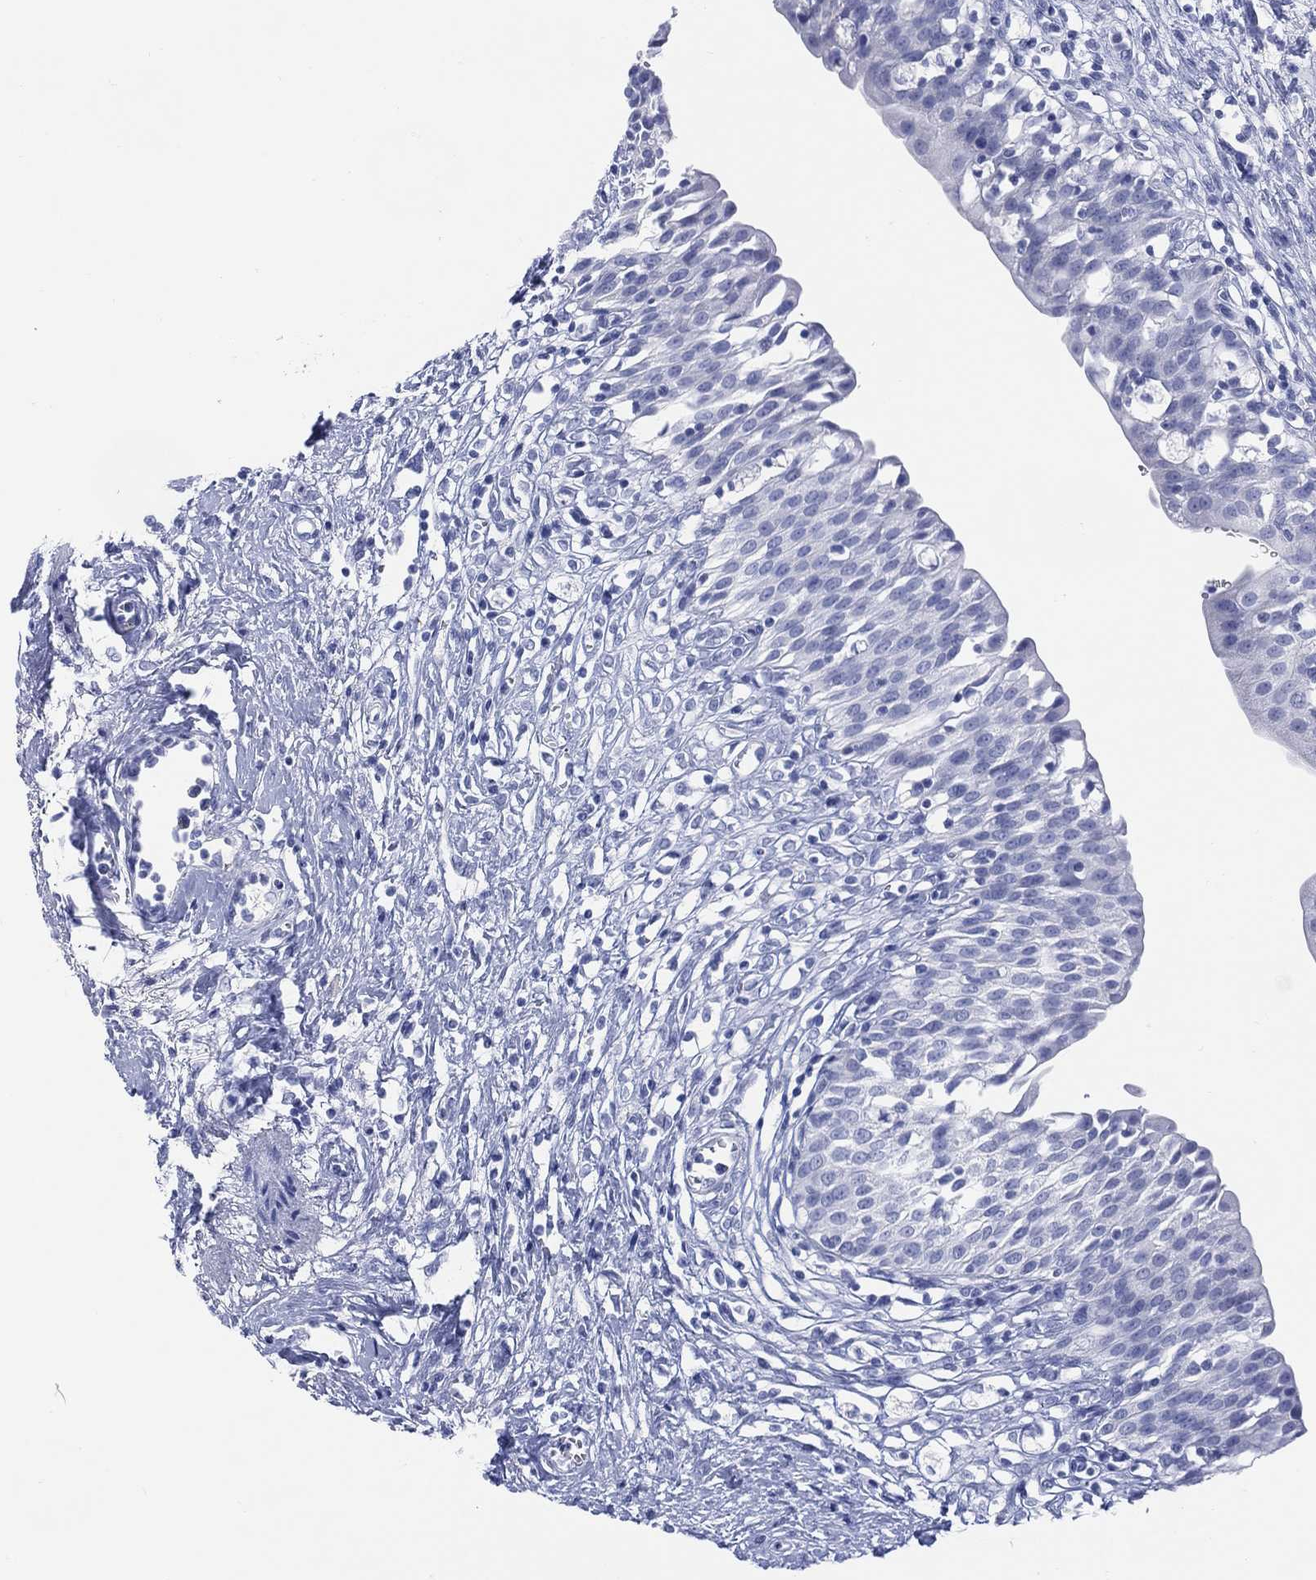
{"staining": {"intensity": "negative", "quantity": "none", "location": "none"}, "tissue": "urinary bladder", "cell_type": "Urothelial cells", "image_type": "normal", "snomed": [{"axis": "morphology", "description": "Normal tissue, NOS"}, {"axis": "topography", "description": "Urinary bladder"}], "caption": "Immunohistochemistry of normal human urinary bladder shows no expression in urothelial cells.", "gene": "ENSG00000285953", "patient": {"sex": "male", "age": 76}}